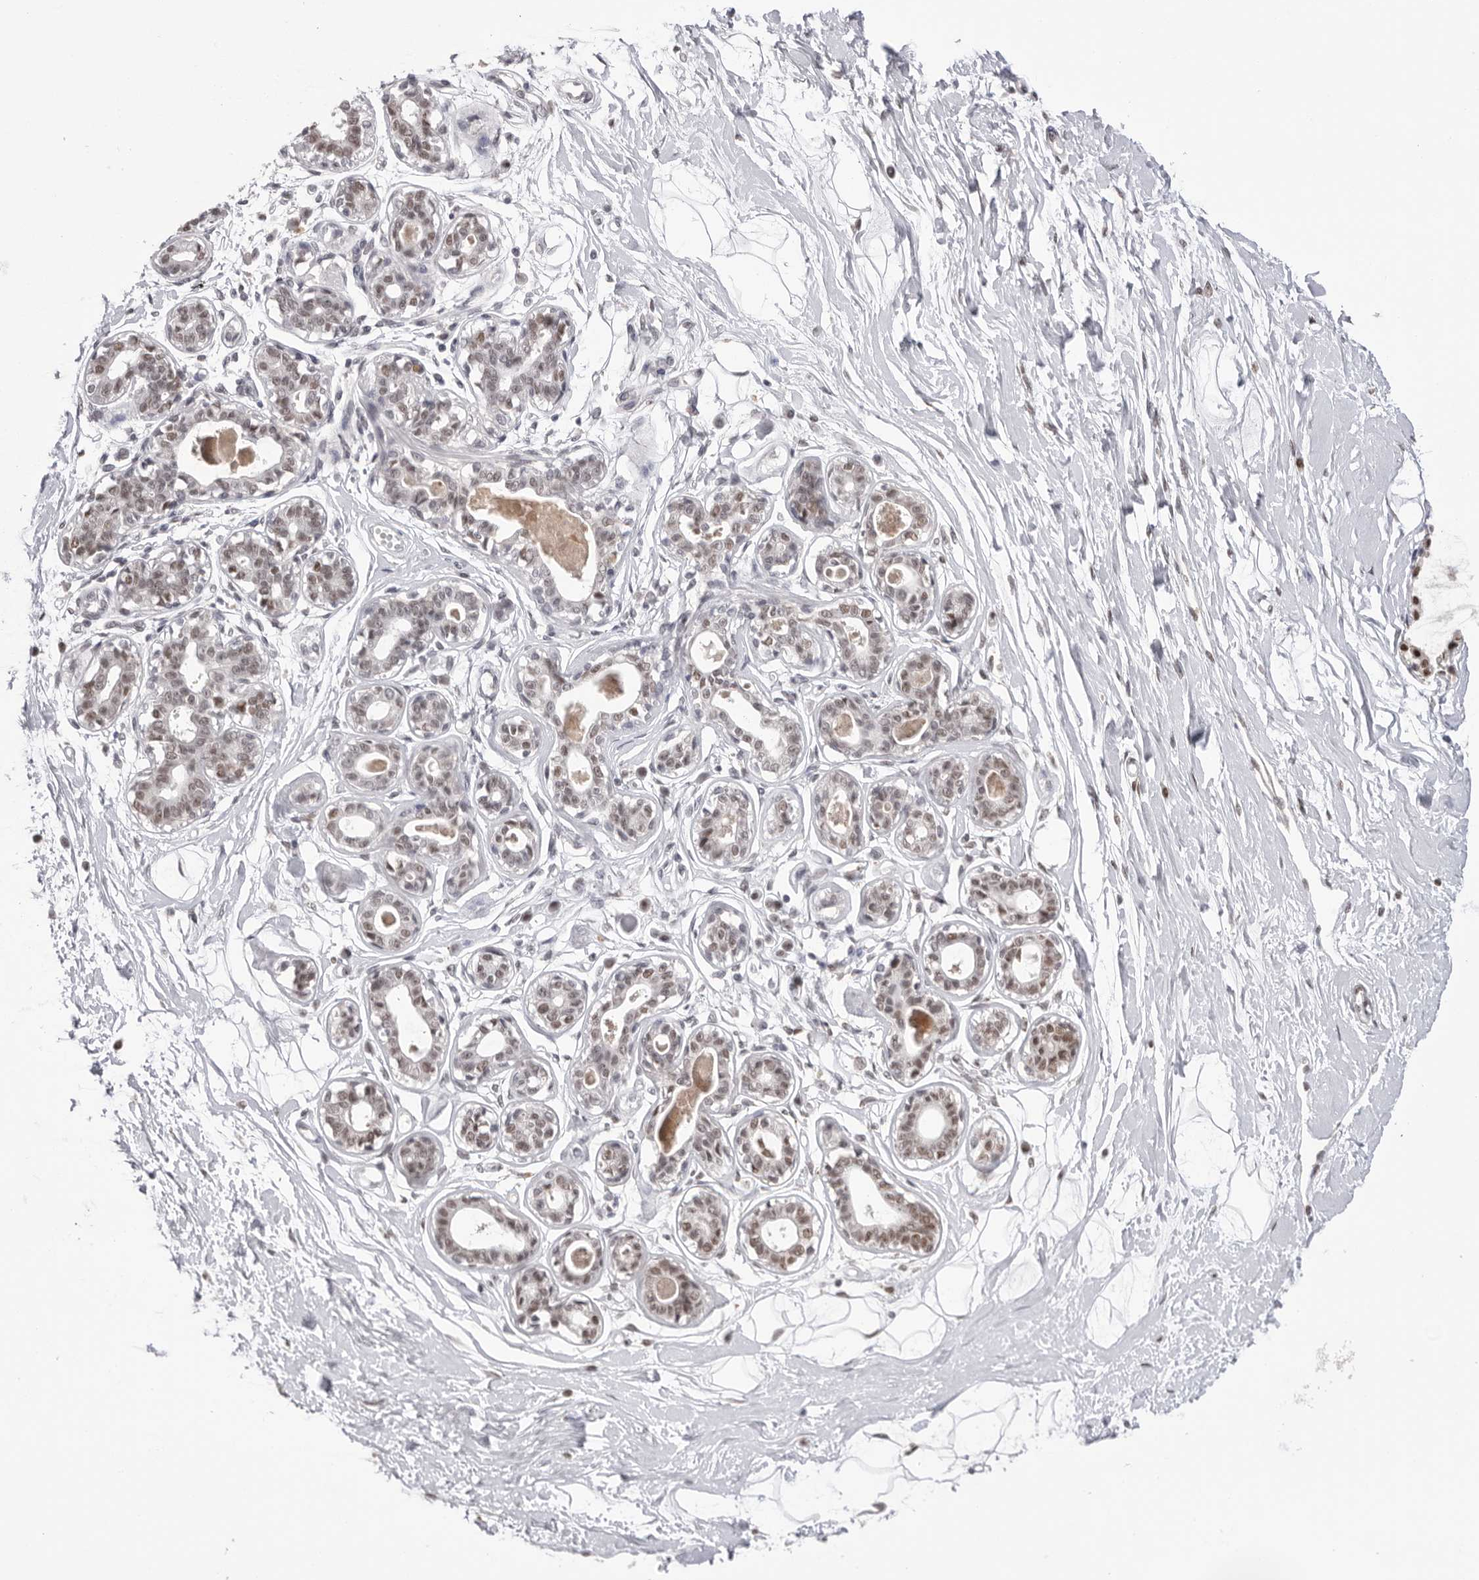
{"staining": {"intensity": "negative", "quantity": "none", "location": "none"}, "tissue": "breast", "cell_type": "Adipocytes", "image_type": "normal", "snomed": [{"axis": "morphology", "description": "Normal tissue, NOS"}, {"axis": "topography", "description": "Breast"}], "caption": "A histopathology image of breast stained for a protein reveals no brown staining in adipocytes. (DAB IHC, high magnification).", "gene": "BCLAF3", "patient": {"sex": "female", "age": 45}}